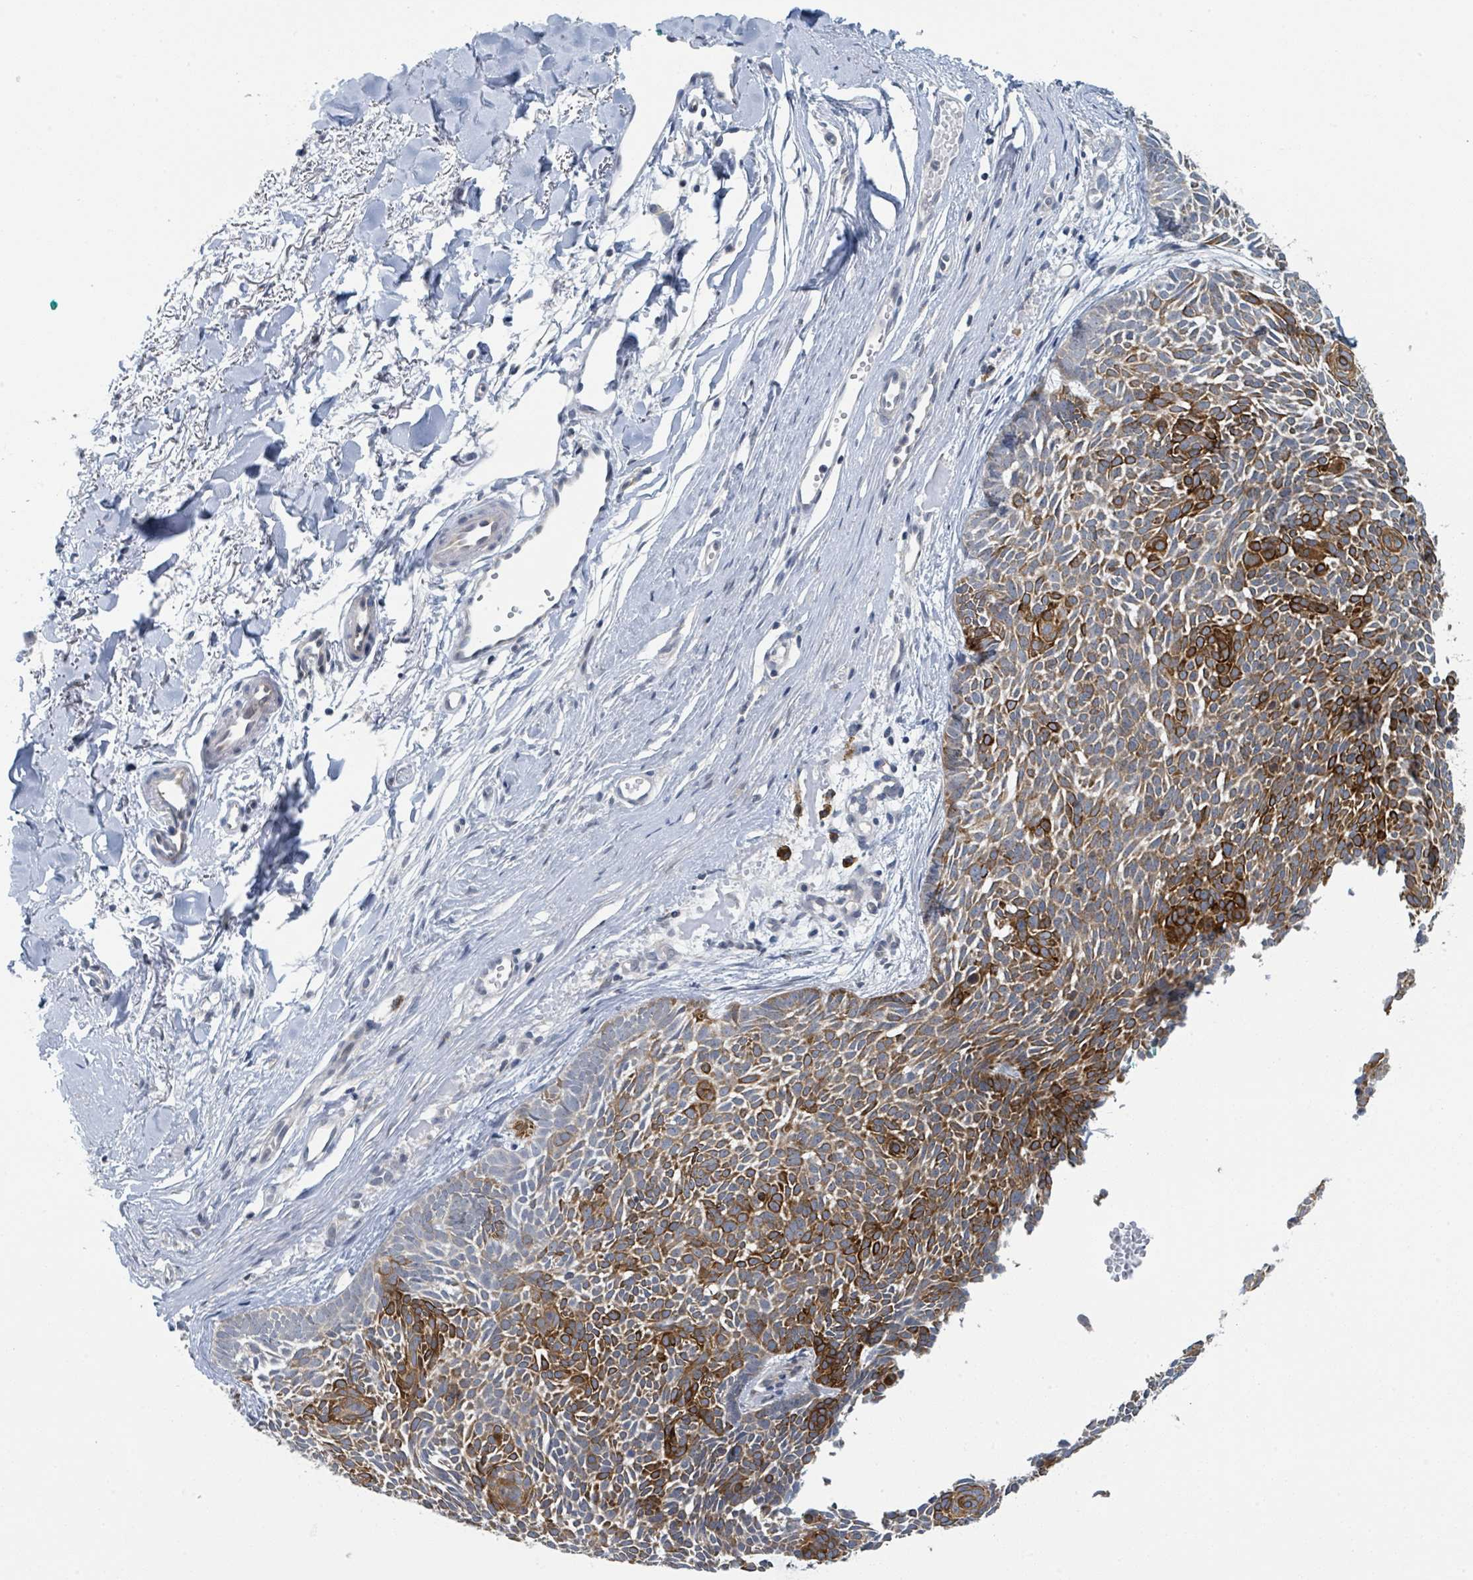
{"staining": {"intensity": "strong", "quantity": ">75%", "location": "cytoplasmic/membranous"}, "tissue": "skin cancer", "cell_type": "Tumor cells", "image_type": "cancer", "snomed": [{"axis": "morphology", "description": "Basal cell carcinoma"}, {"axis": "topography", "description": "Skin"}], "caption": "This is a histology image of immunohistochemistry staining of skin cancer (basal cell carcinoma), which shows strong positivity in the cytoplasmic/membranous of tumor cells.", "gene": "ANKRD55", "patient": {"sex": "male", "age": 61}}